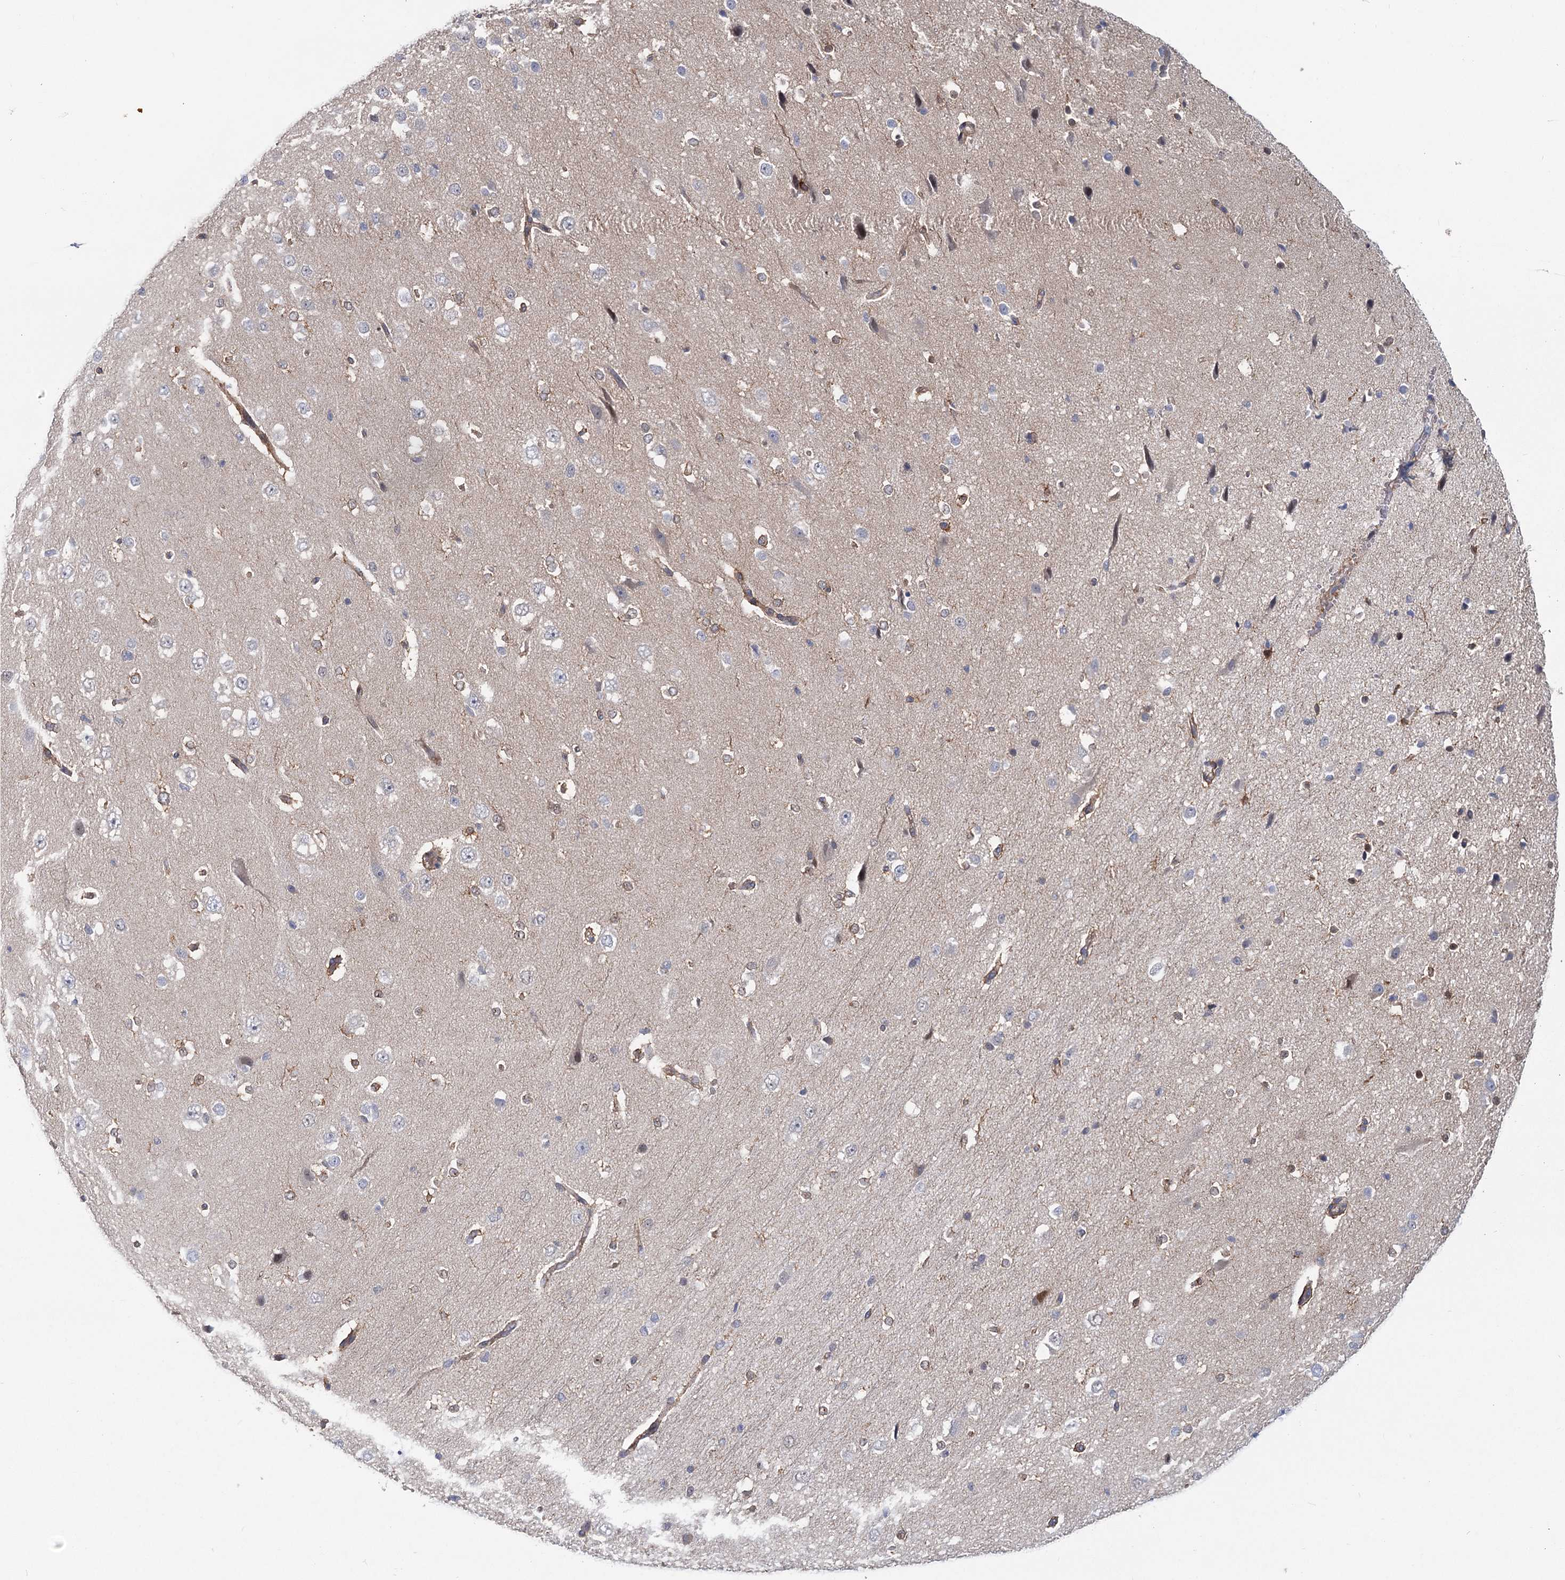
{"staining": {"intensity": "negative", "quantity": "none", "location": "none"}, "tissue": "cerebral cortex", "cell_type": "Endothelial cells", "image_type": "normal", "snomed": [{"axis": "morphology", "description": "Normal tissue, NOS"}, {"axis": "morphology", "description": "Developmental malformation"}, {"axis": "topography", "description": "Cerebral cortex"}], "caption": "Immunohistochemical staining of normal cerebral cortex displays no significant staining in endothelial cells. (DAB (3,3'-diaminobenzidine) immunohistochemistry, high magnification).", "gene": "MAP3K13", "patient": {"sex": "female", "age": 30}}